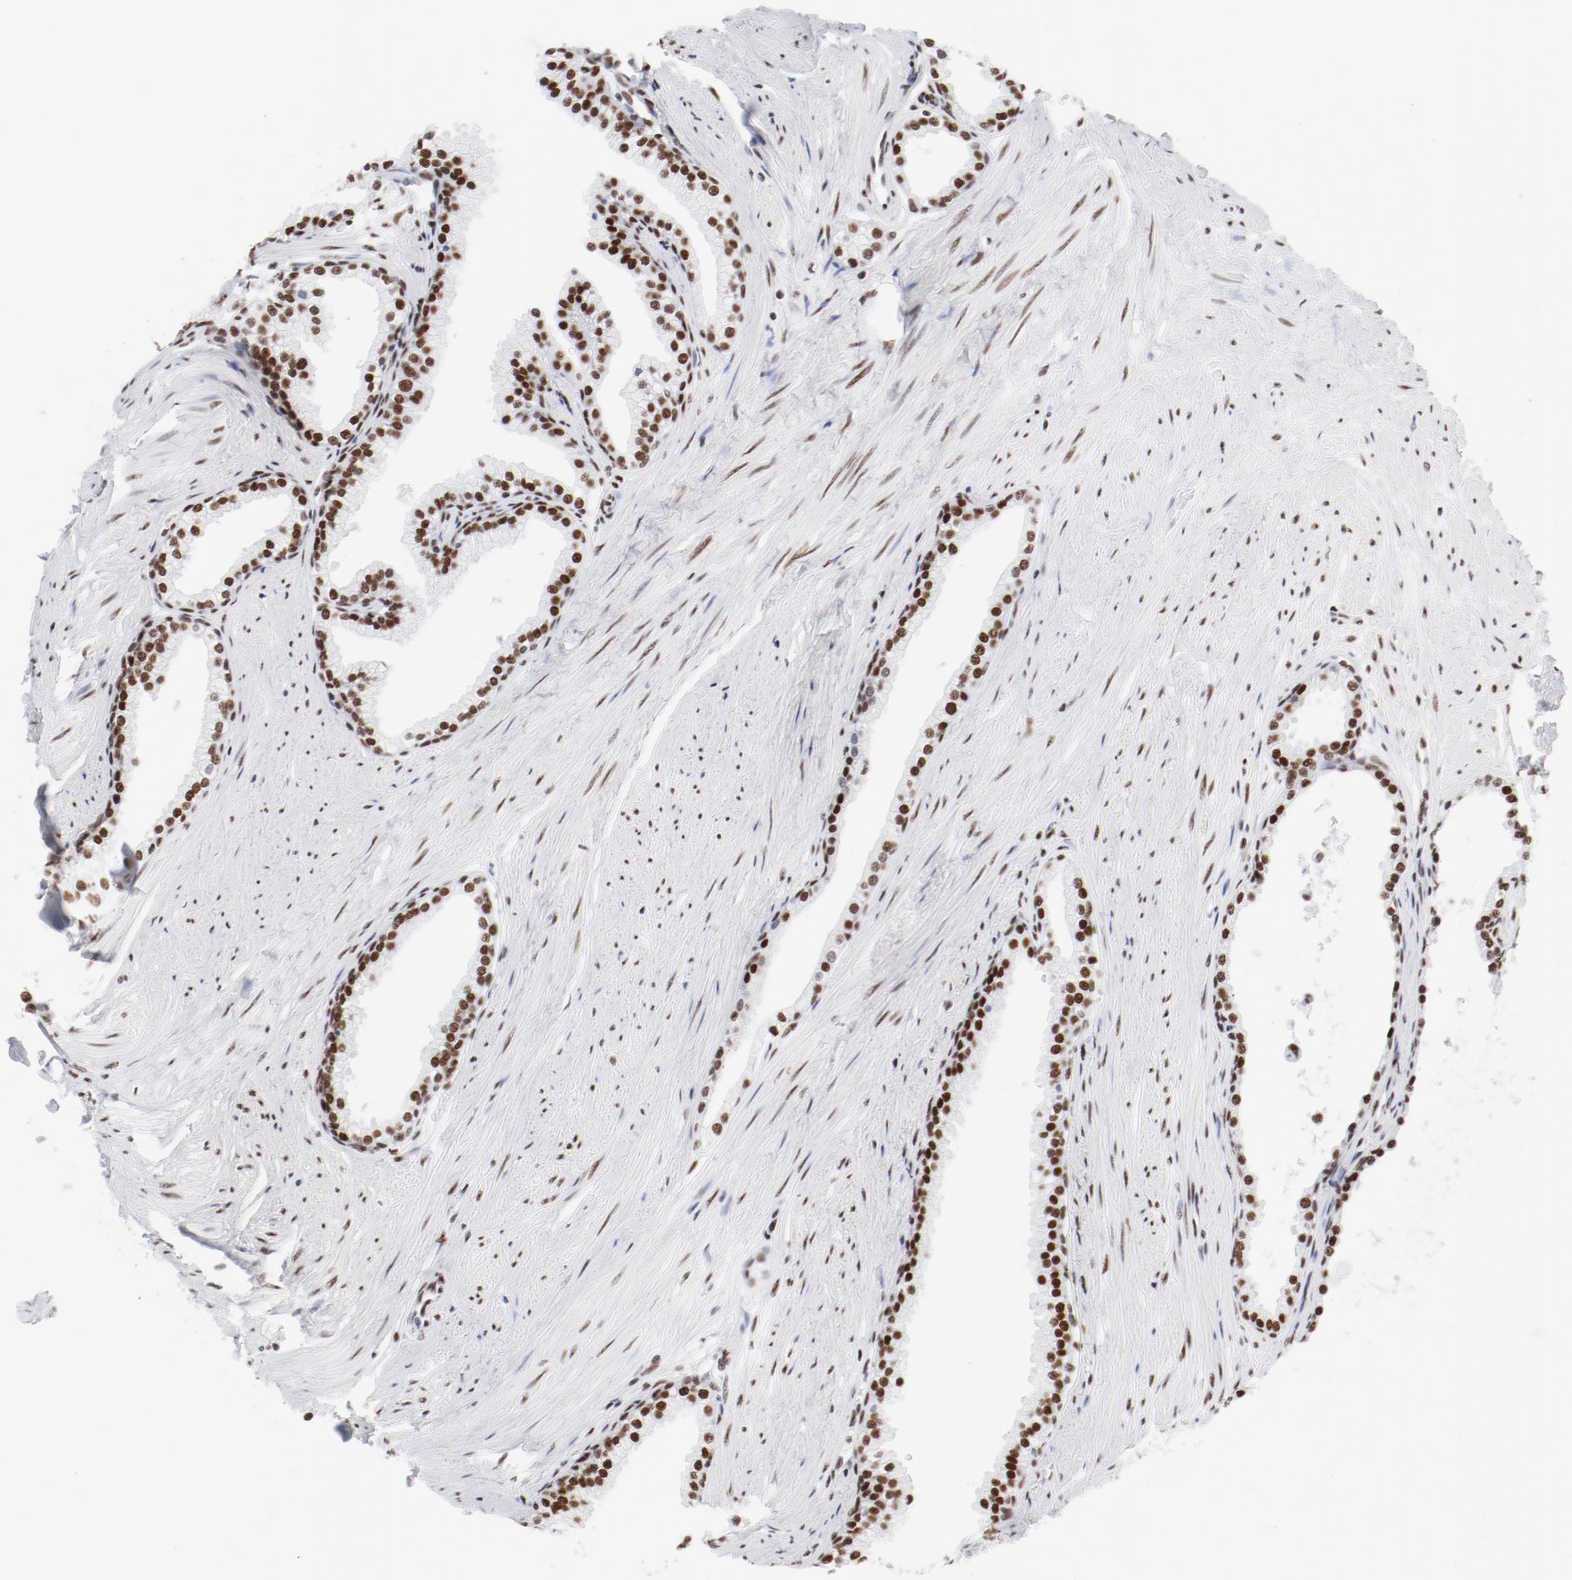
{"staining": {"intensity": "strong", "quantity": ">75%", "location": "nuclear"}, "tissue": "prostate", "cell_type": "Glandular cells", "image_type": "normal", "snomed": [{"axis": "morphology", "description": "Normal tissue, NOS"}, {"axis": "topography", "description": "Prostate"}], "caption": "Immunohistochemical staining of normal prostate exhibits strong nuclear protein staining in about >75% of glandular cells.", "gene": "ATF2", "patient": {"sex": "male", "age": 64}}